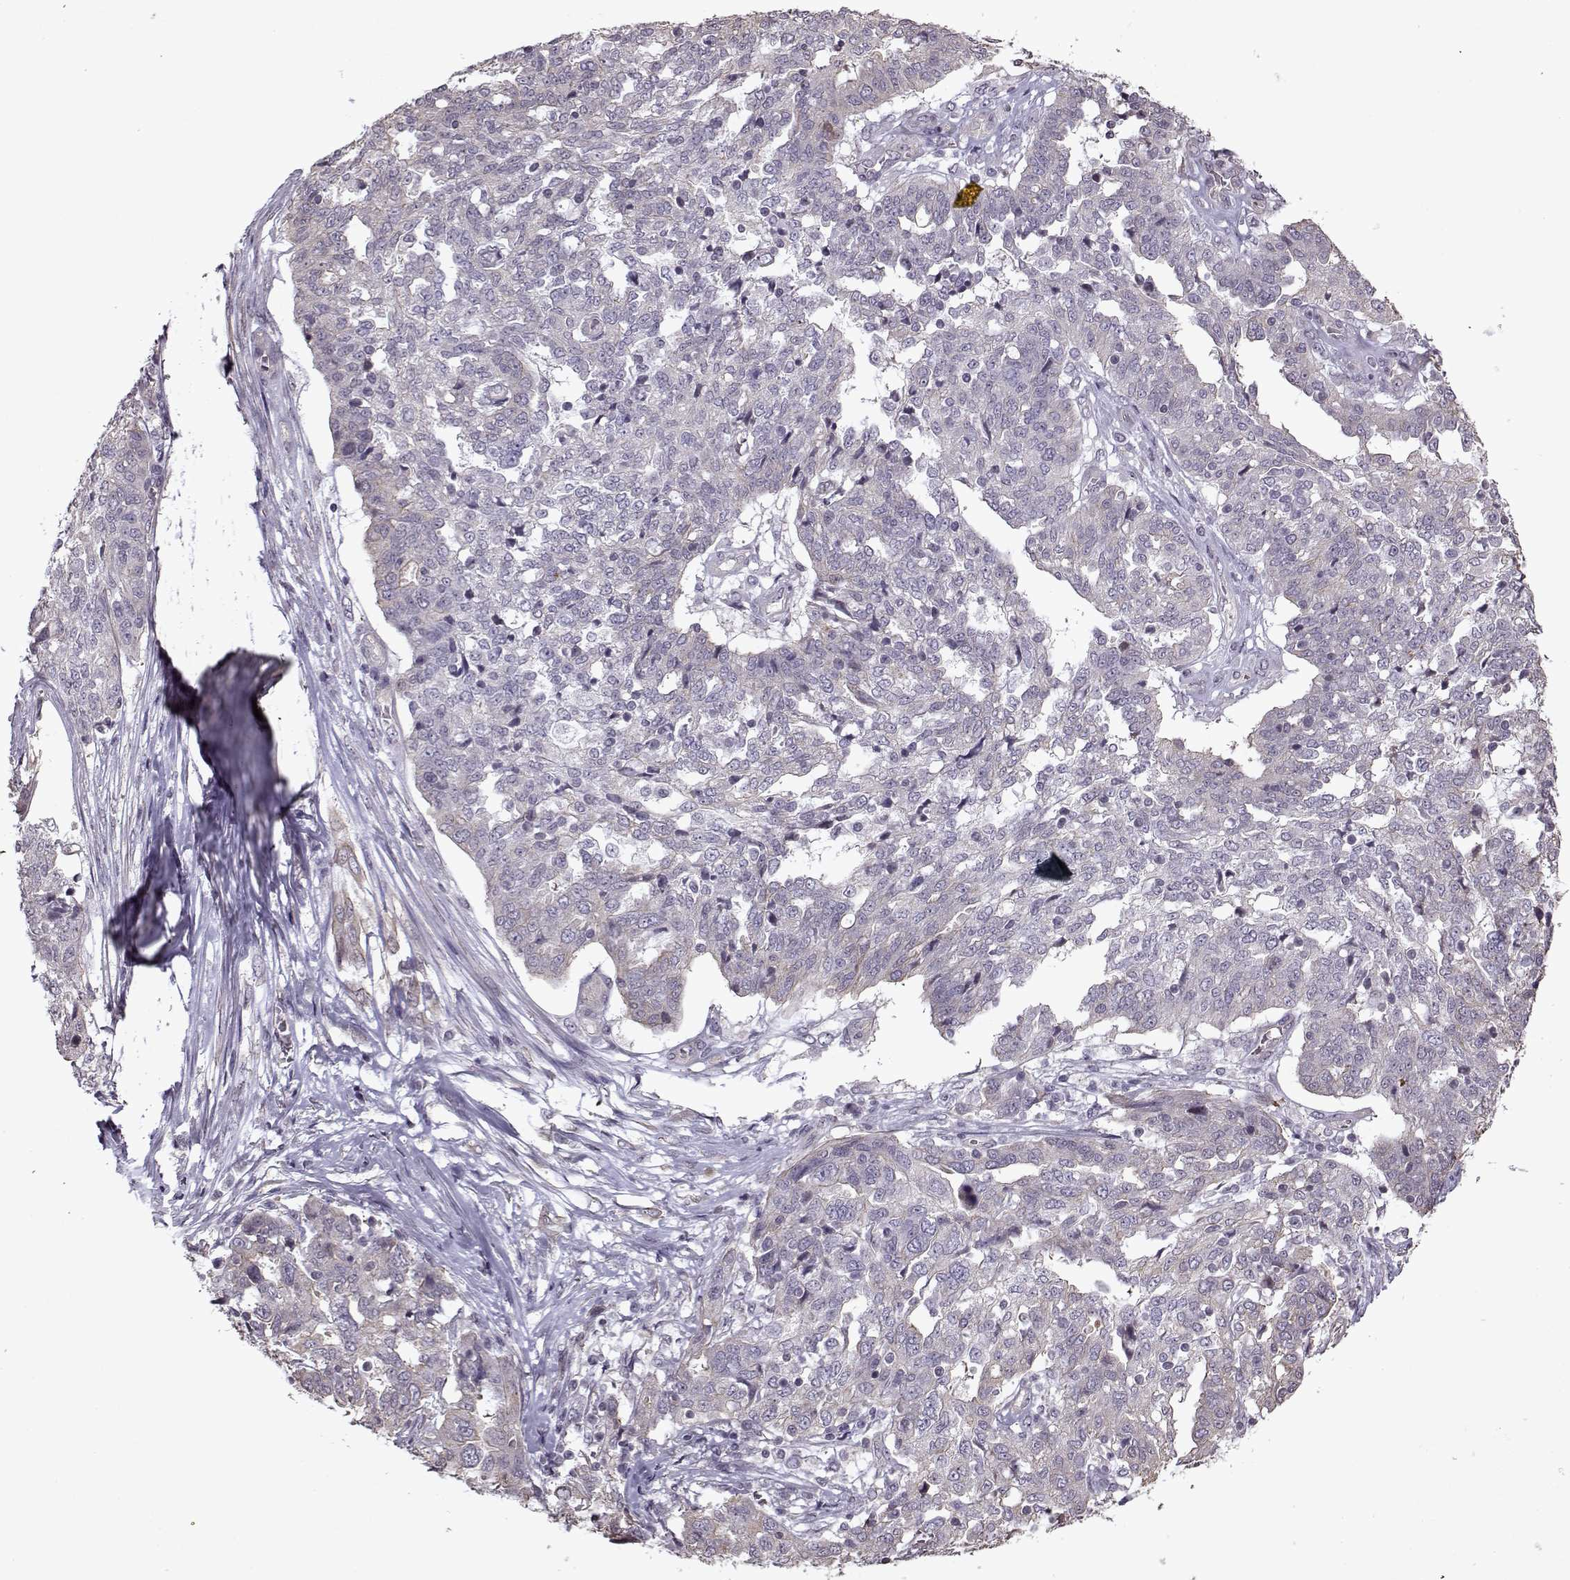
{"staining": {"intensity": "negative", "quantity": "none", "location": "none"}, "tissue": "ovarian cancer", "cell_type": "Tumor cells", "image_type": "cancer", "snomed": [{"axis": "morphology", "description": "Cystadenocarcinoma, serous, NOS"}, {"axis": "topography", "description": "Ovary"}], "caption": "Ovarian serous cystadenocarcinoma was stained to show a protein in brown. There is no significant positivity in tumor cells. Brightfield microscopy of immunohistochemistry (IHC) stained with DAB (3,3'-diaminobenzidine) (brown) and hematoxylin (blue), captured at high magnification.", "gene": "KRT9", "patient": {"sex": "female", "age": 67}}